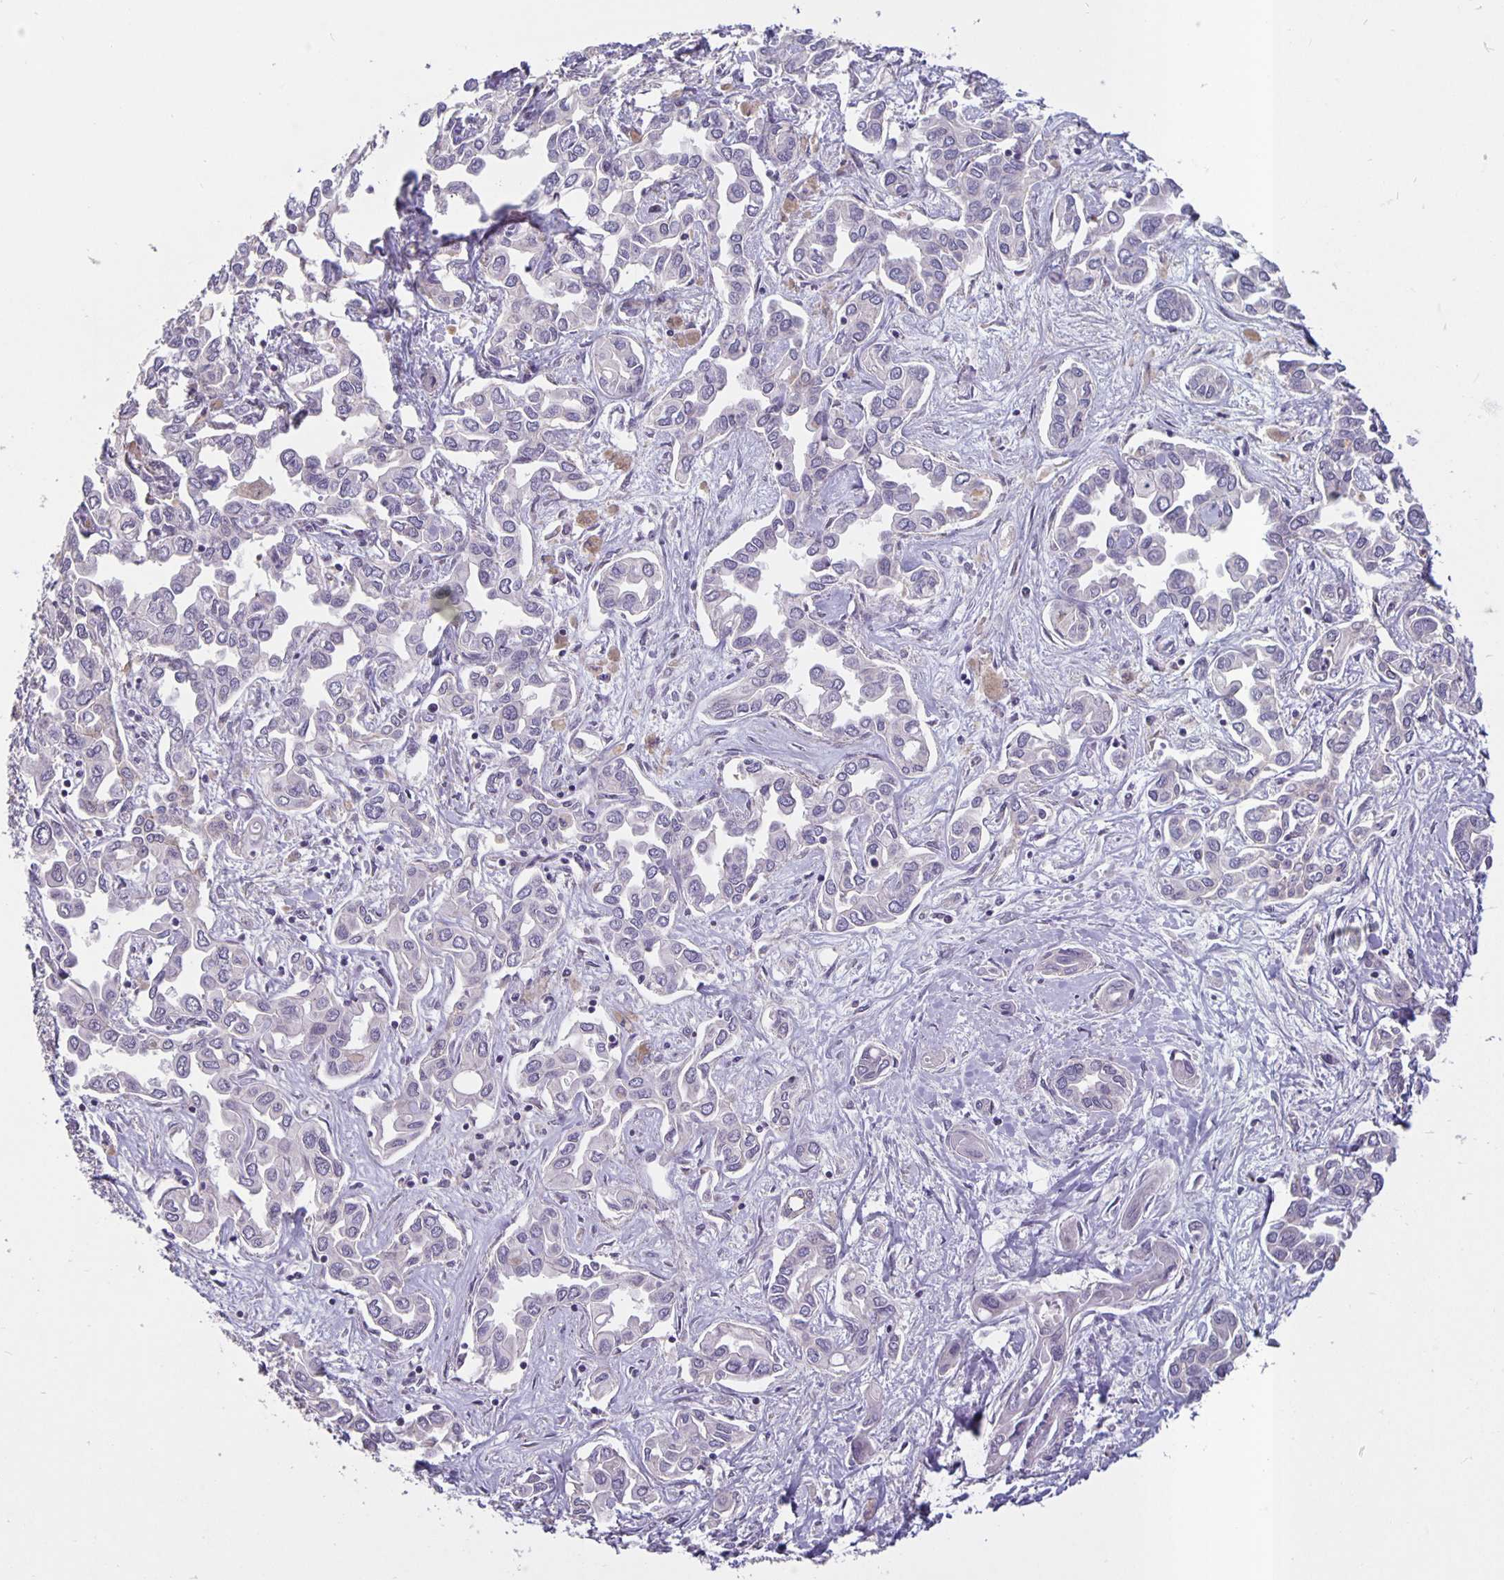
{"staining": {"intensity": "negative", "quantity": "none", "location": "none"}, "tissue": "liver cancer", "cell_type": "Tumor cells", "image_type": "cancer", "snomed": [{"axis": "morphology", "description": "Cholangiocarcinoma"}, {"axis": "topography", "description": "Liver"}], "caption": "Tumor cells show no significant positivity in liver cholangiocarcinoma.", "gene": "ARVCF", "patient": {"sex": "female", "age": 64}}